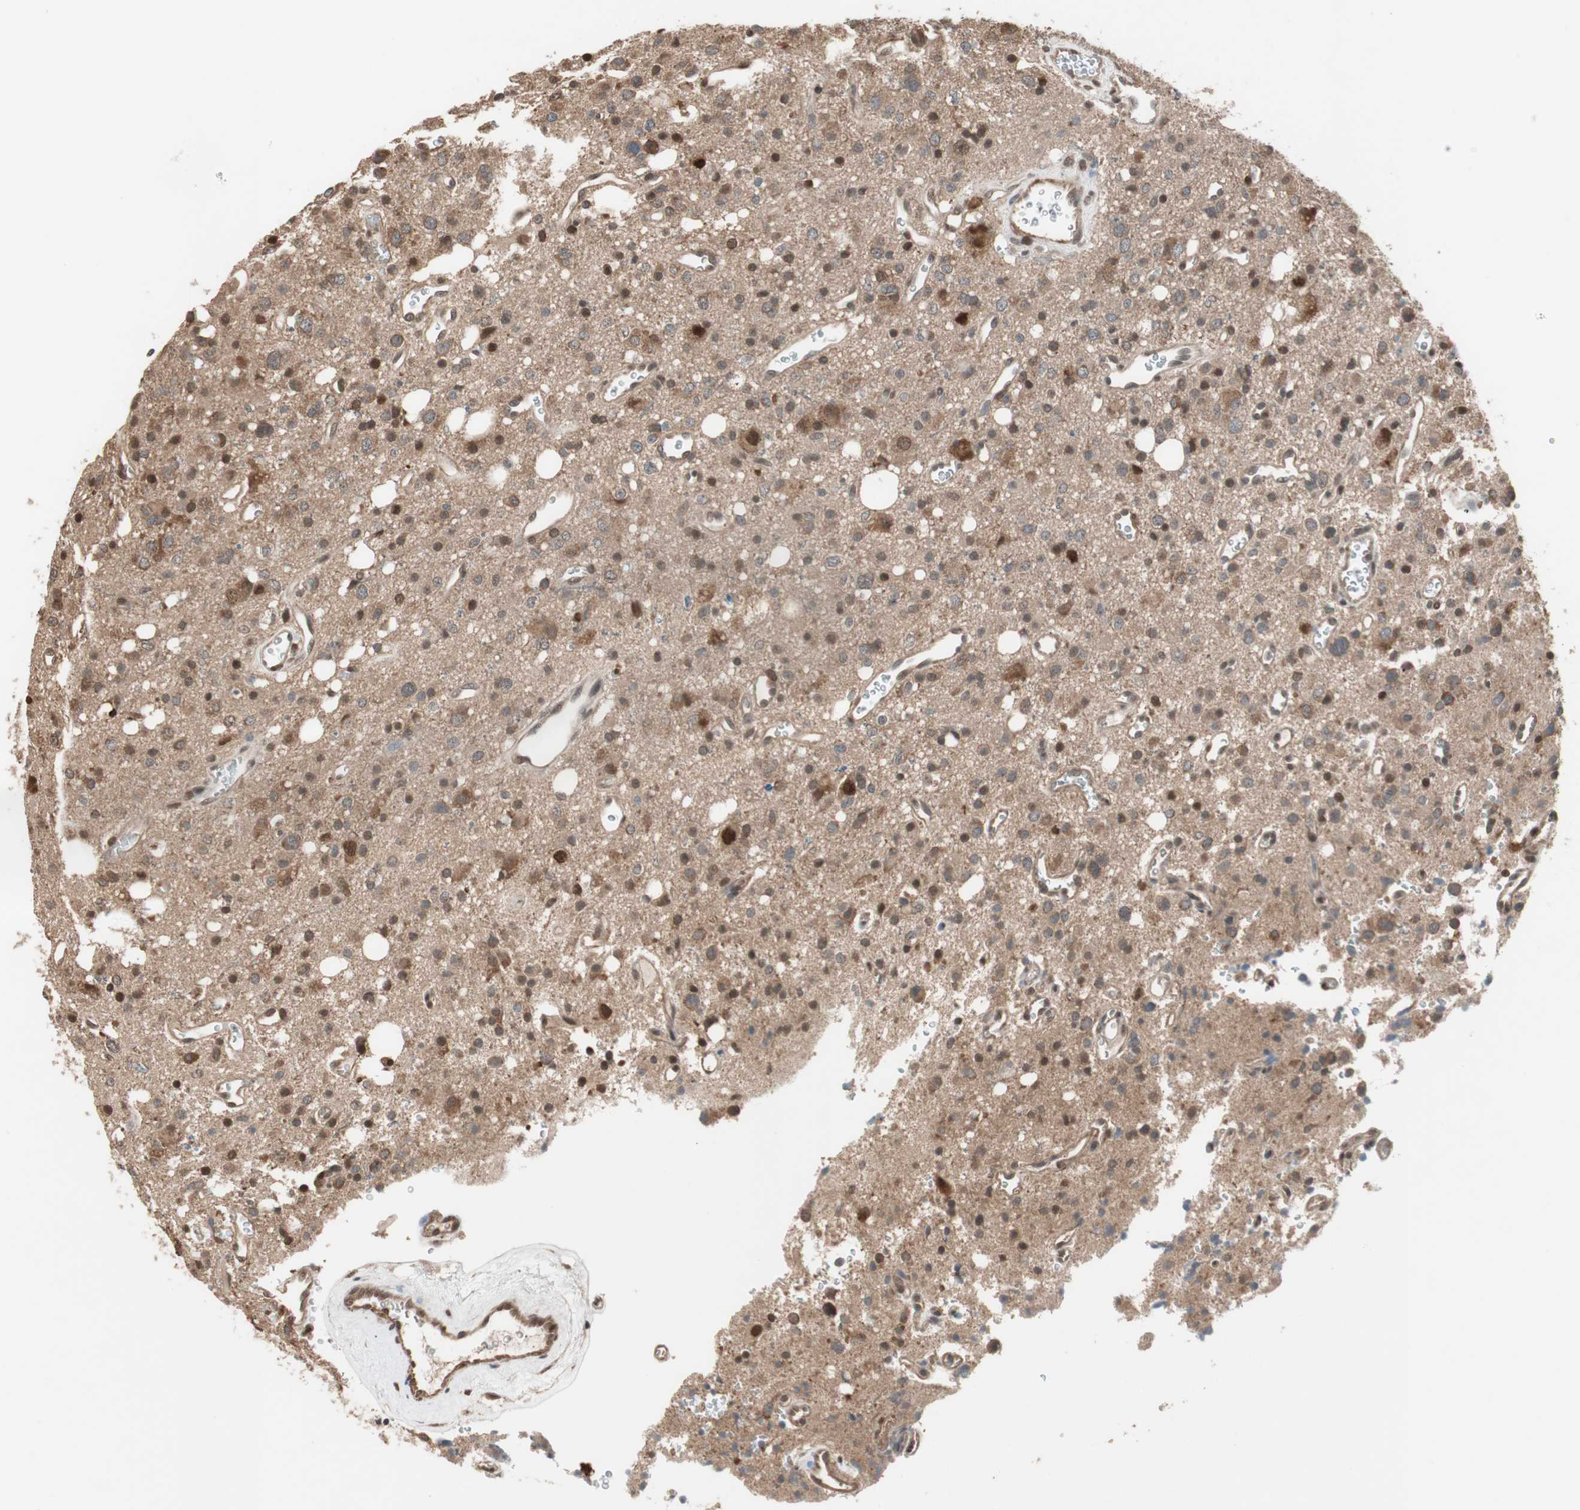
{"staining": {"intensity": "weak", "quantity": "25%-75%", "location": "cytoplasmic/membranous,nuclear"}, "tissue": "glioma", "cell_type": "Tumor cells", "image_type": "cancer", "snomed": [{"axis": "morphology", "description": "Glioma, malignant, High grade"}, {"axis": "topography", "description": "Brain"}], "caption": "Brown immunohistochemical staining in human glioma displays weak cytoplasmic/membranous and nuclear expression in about 25%-75% of tumor cells. (Stains: DAB (3,3'-diaminobenzidine) in brown, nuclei in blue, Microscopy: brightfield microscopy at high magnification).", "gene": "DRAP1", "patient": {"sex": "male", "age": 47}}